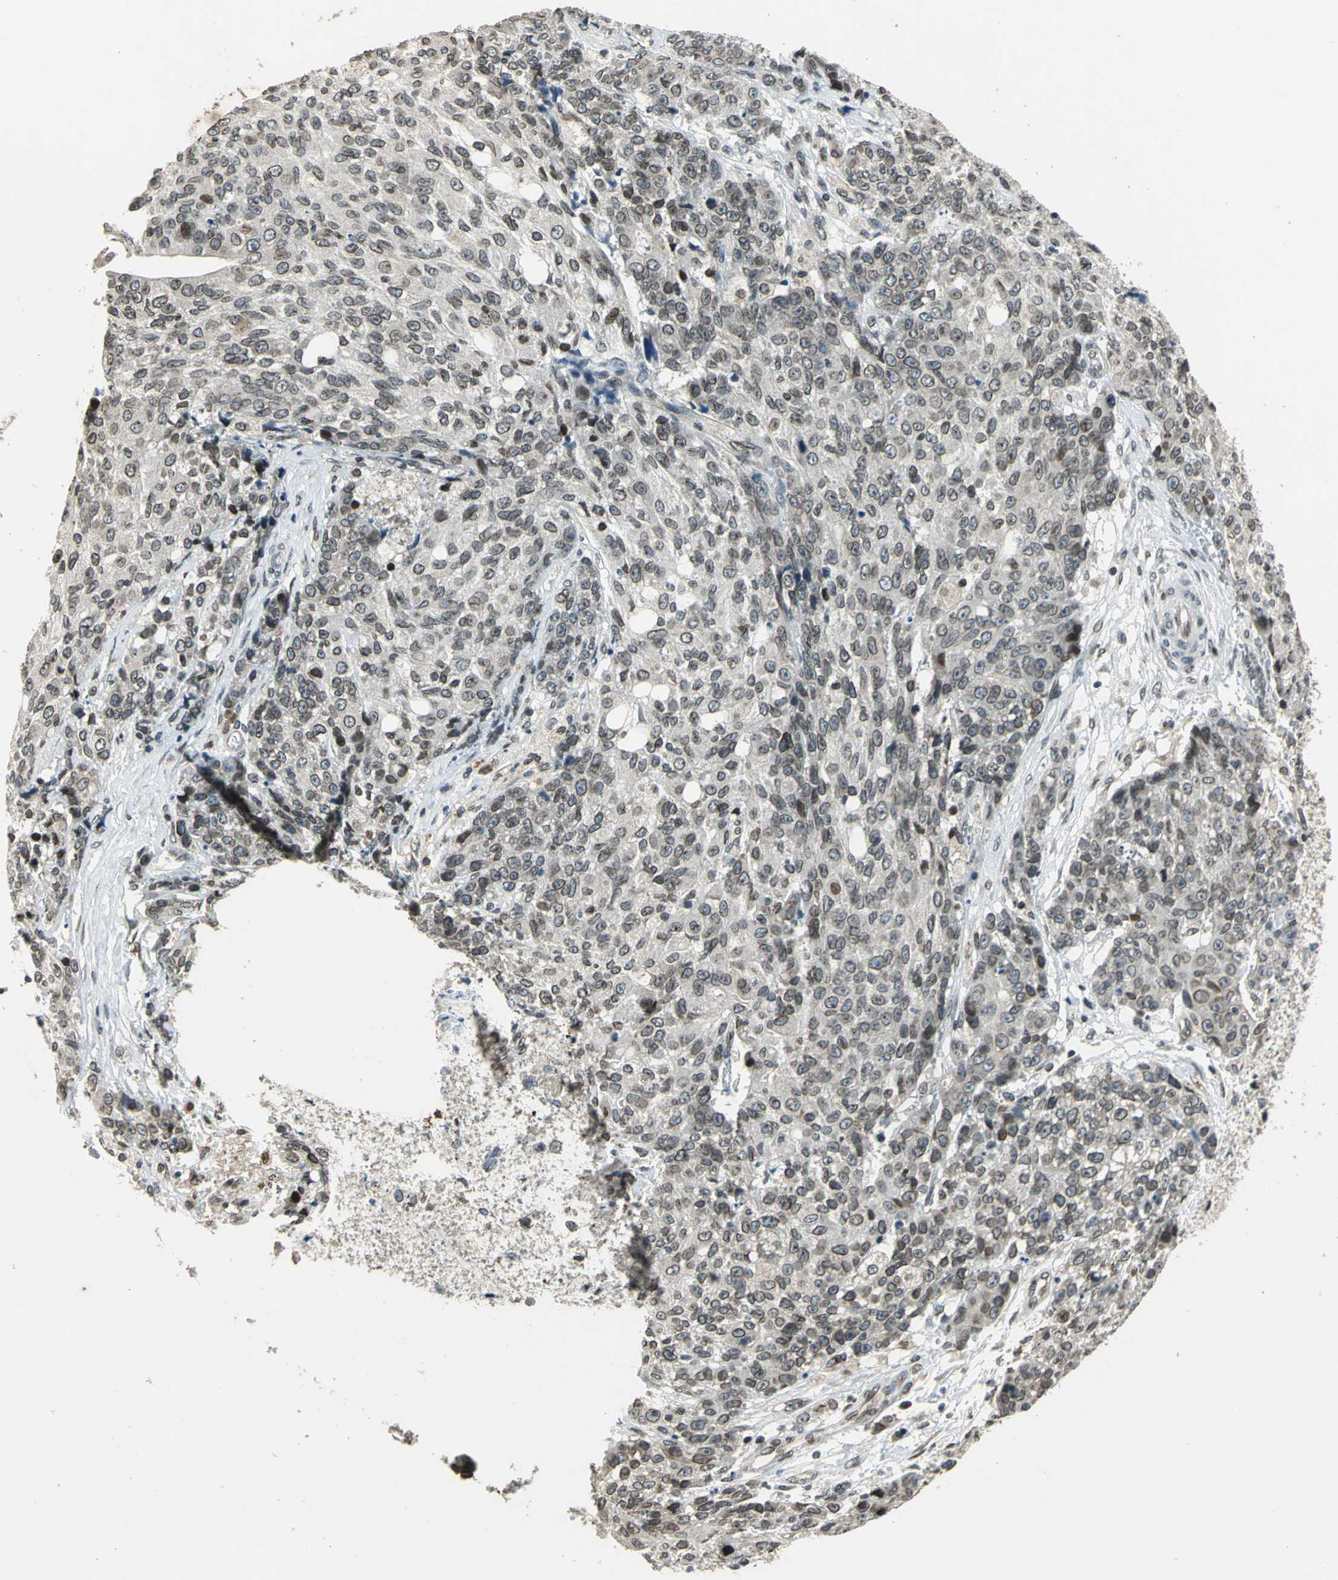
{"staining": {"intensity": "moderate", "quantity": "25%-75%", "location": "cytoplasmic/membranous,nuclear"}, "tissue": "ovarian cancer", "cell_type": "Tumor cells", "image_type": "cancer", "snomed": [{"axis": "morphology", "description": "Carcinoma, endometroid"}, {"axis": "topography", "description": "Ovary"}], "caption": "This histopathology image exhibits immunohistochemistry (IHC) staining of human endometroid carcinoma (ovarian), with medium moderate cytoplasmic/membranous and nuclear expression in about 25%-75% of tumor cells.", "gene": "BRIP1", "patient": {"sex": "female", "age": 42}}